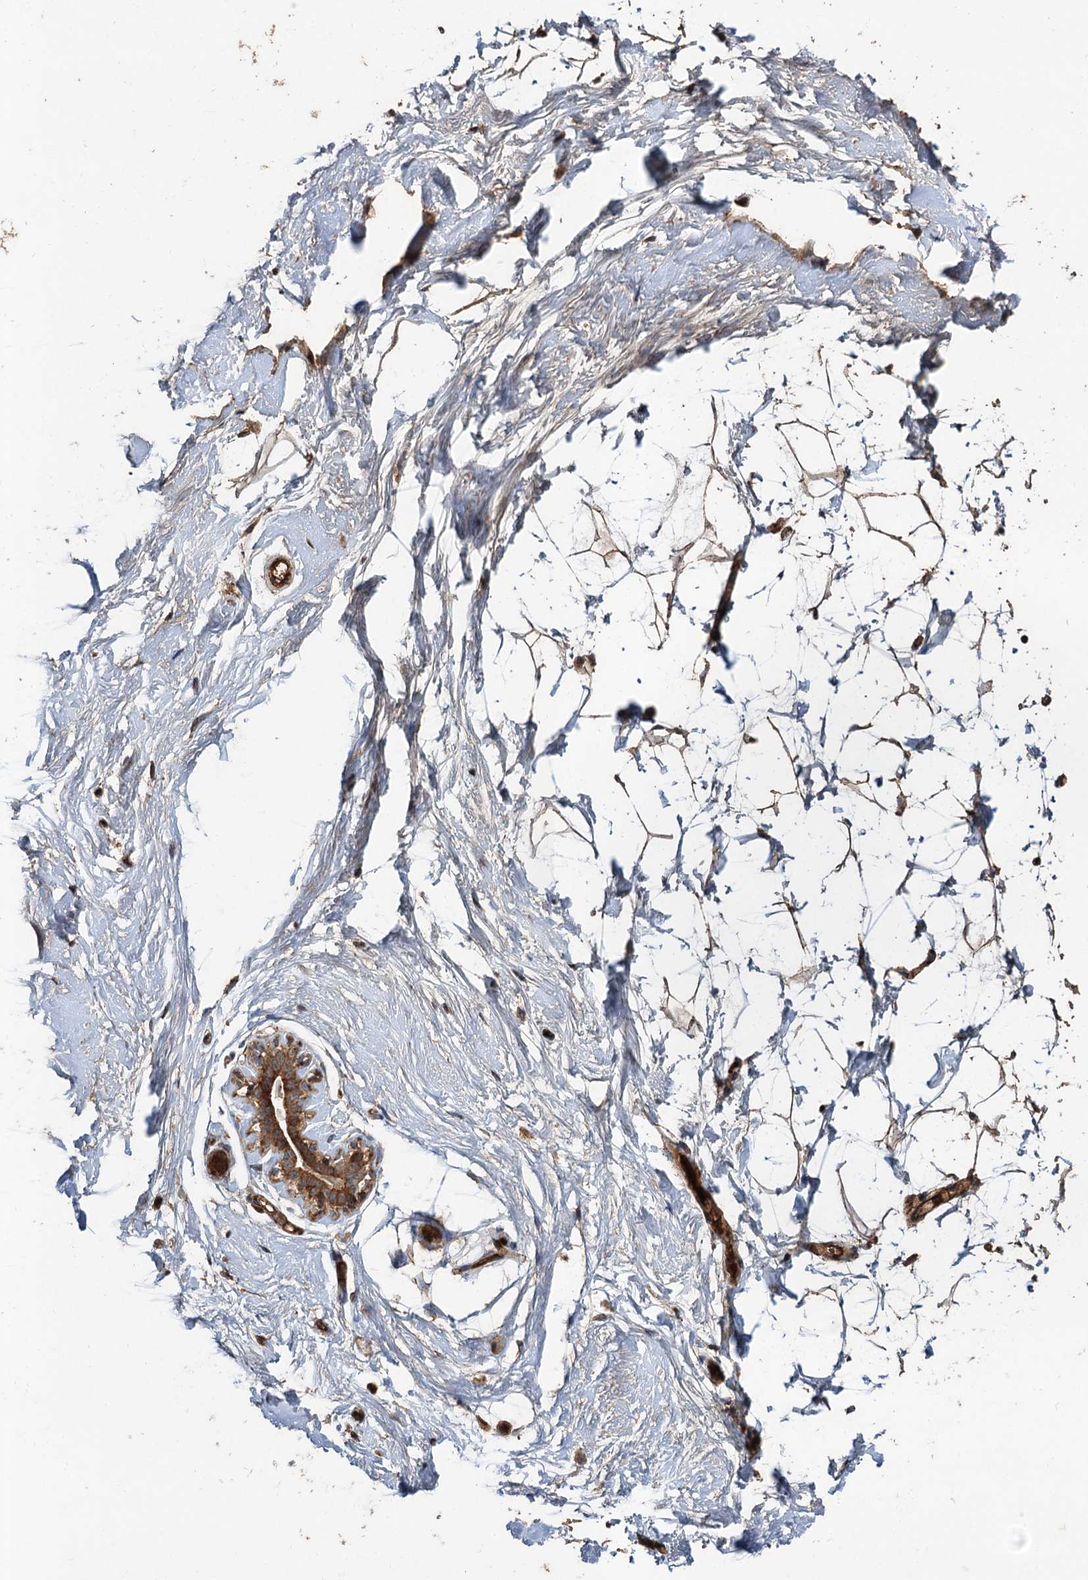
{"staining": {"intensity": "strong", "quantity": ">75%", "location": "cytoplasmic/membranous"}, "tissue": "breast", "cell_type": "Adipocytes", "image_type": "normal", "snomed": [{"axis": "morphology", "description": "Normal tissue, NOS"}, {"axis": "morphology", "description": "Adenoma, NOS"}, {"axis": "topography", "description": "Breast"}], "caption": "Adipocytes demonstrate high levels of strong cytoplasmic/membranous staining in about >75% of cells in normal human breast.", "gene": "DEXI", "patient": {"sex": "female", "age": 23}}